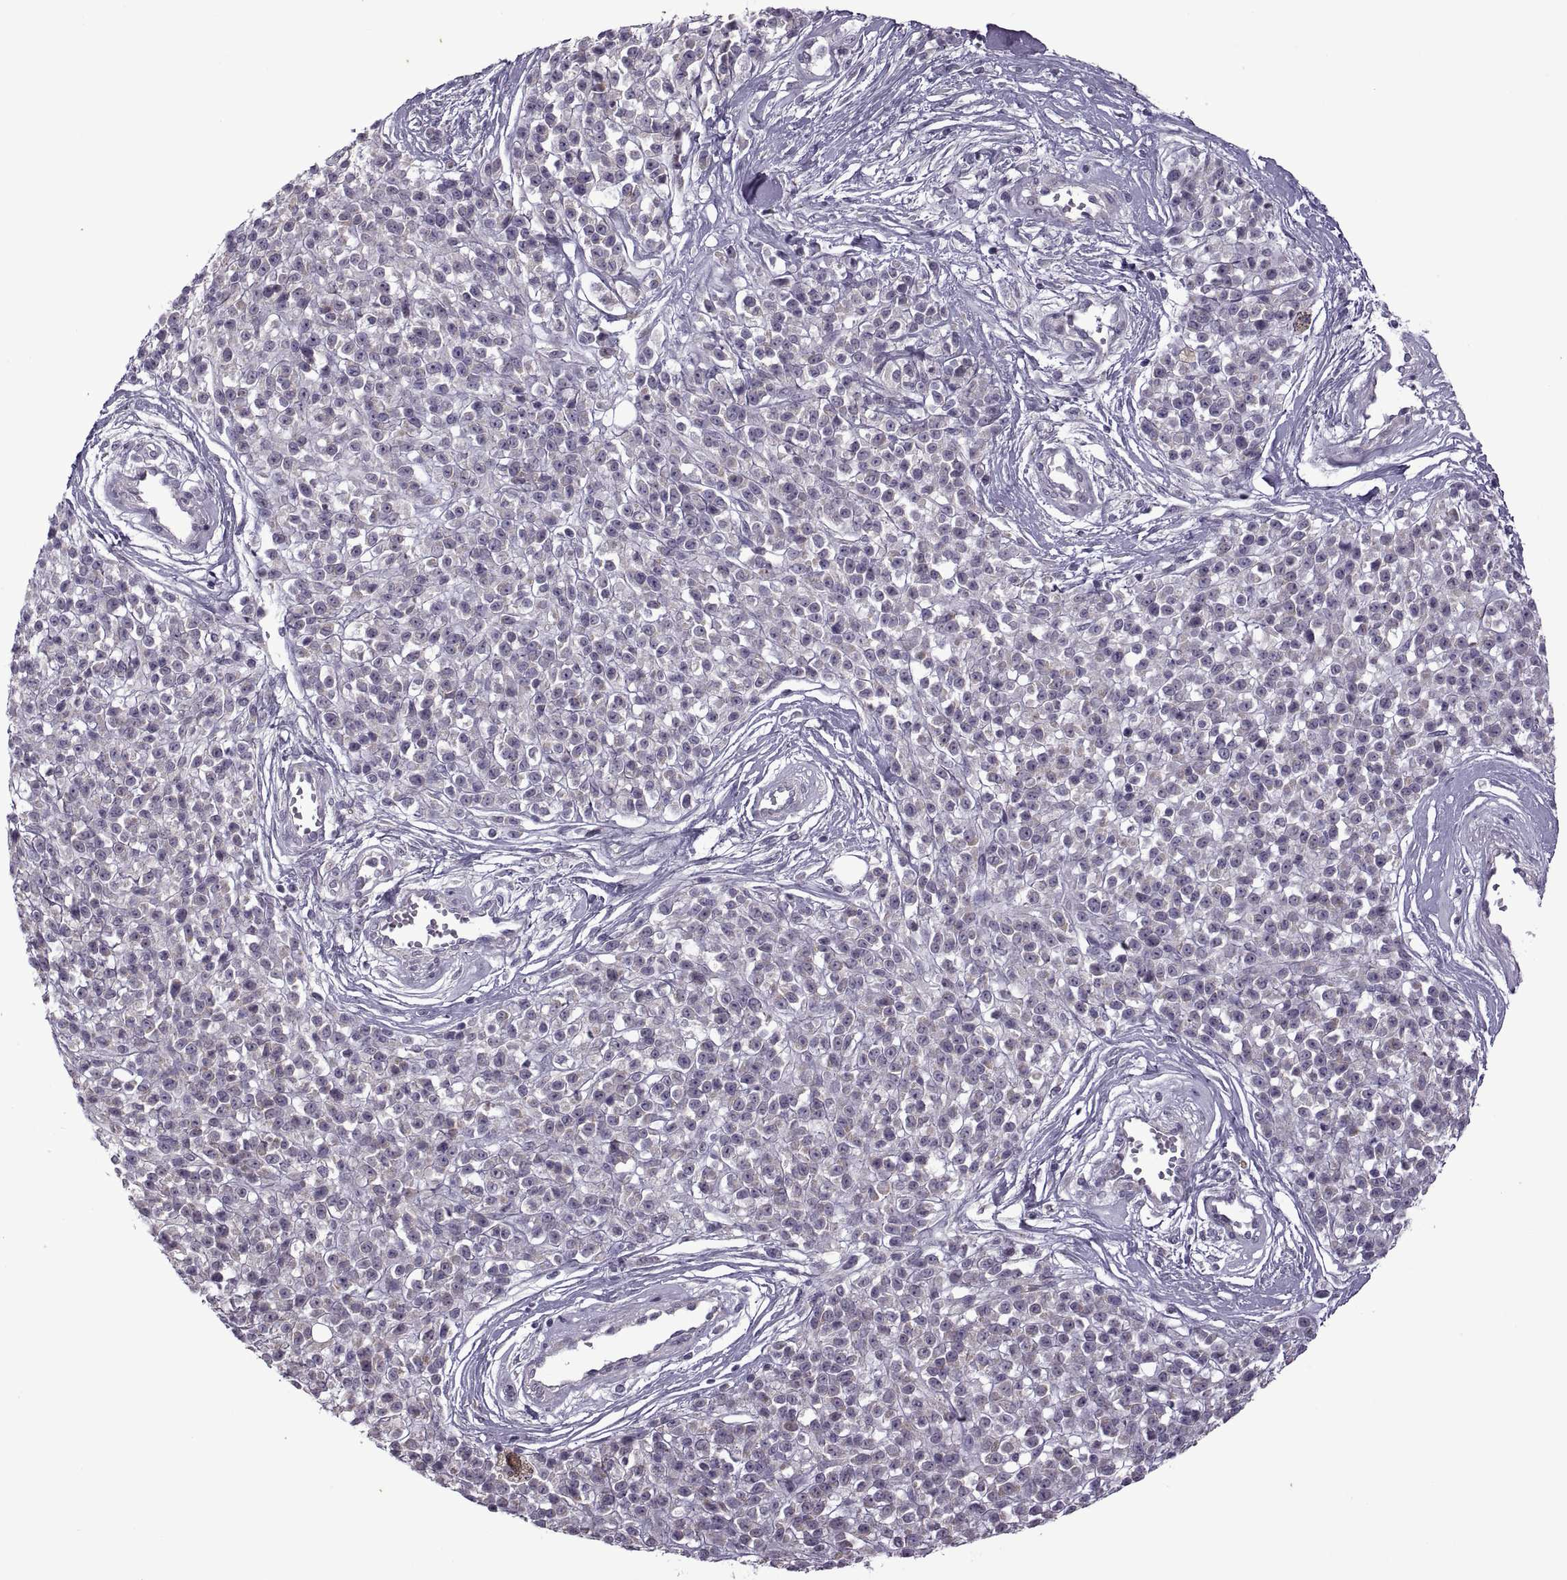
{"staining": {"intensity": "negative", "quantity": "none", "location": "none"}, "tissue": "melanoma", "cell_type": "Tumor cells", "image_type": "cancer", "snomed": [{"axis": "morphology", "description": "Malignant melanoma, NOS"}, {"axis": "topography", "description": "Skin"}, {"axis": "topography", "description": "Skin of trunk"}], "caption": "Immunohistochemistry (IHC) micrograph of melanoma stained for a protein (brown), which shows no expression in tumor cells.", "gene": "RIPK4", "patient": {"sex": "male", "age": 74}}